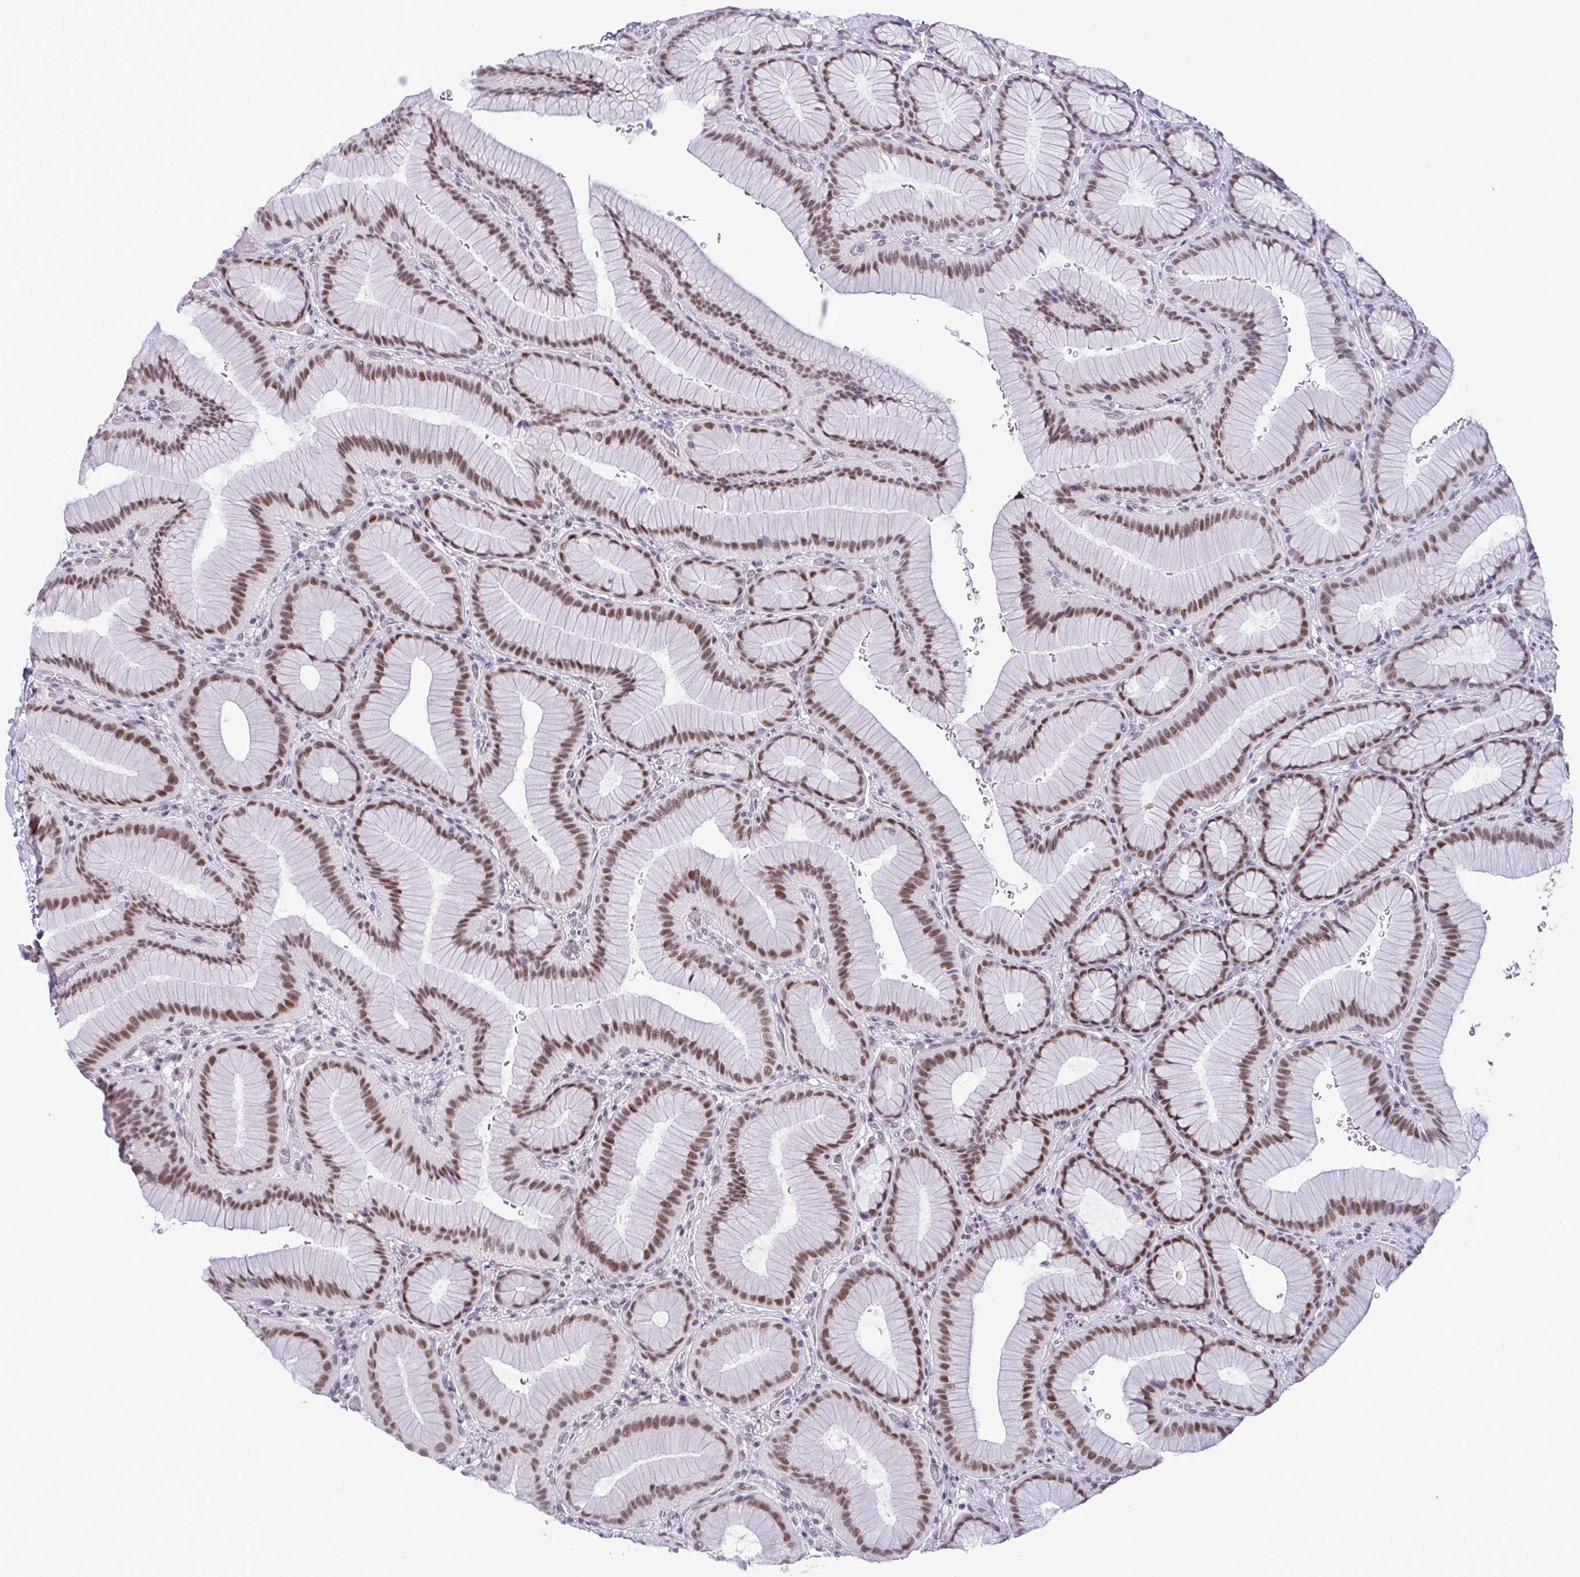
{"staining": {"intensity": "moderate", "quantity": ">75%", "location": "nuclear"}, "tissue": "stomach", "cell_type": "Glandular cells", "image_type": "normal", "snomed": [{"axis": "morphology", "description": "Normal tissue, NOS"}, {"axis": "morphology", "description": "Adenocarcinoma, NOS"}, {"axis": "morphology", "description": "Adenocarcinoma, High grade"}, {"axis": "topography", "description": "Stomach, upper"}, {"axis": "topography", "description": "Stomach"}], "caption": "IHC micrograph of normal stomach stained for a protein (brown), which exhibits medium levels of moderate nuclear positivity in approximately >75% of glandular cells.", "gene": "RBM7", "patient": {"sex": "female", "age": 65}}